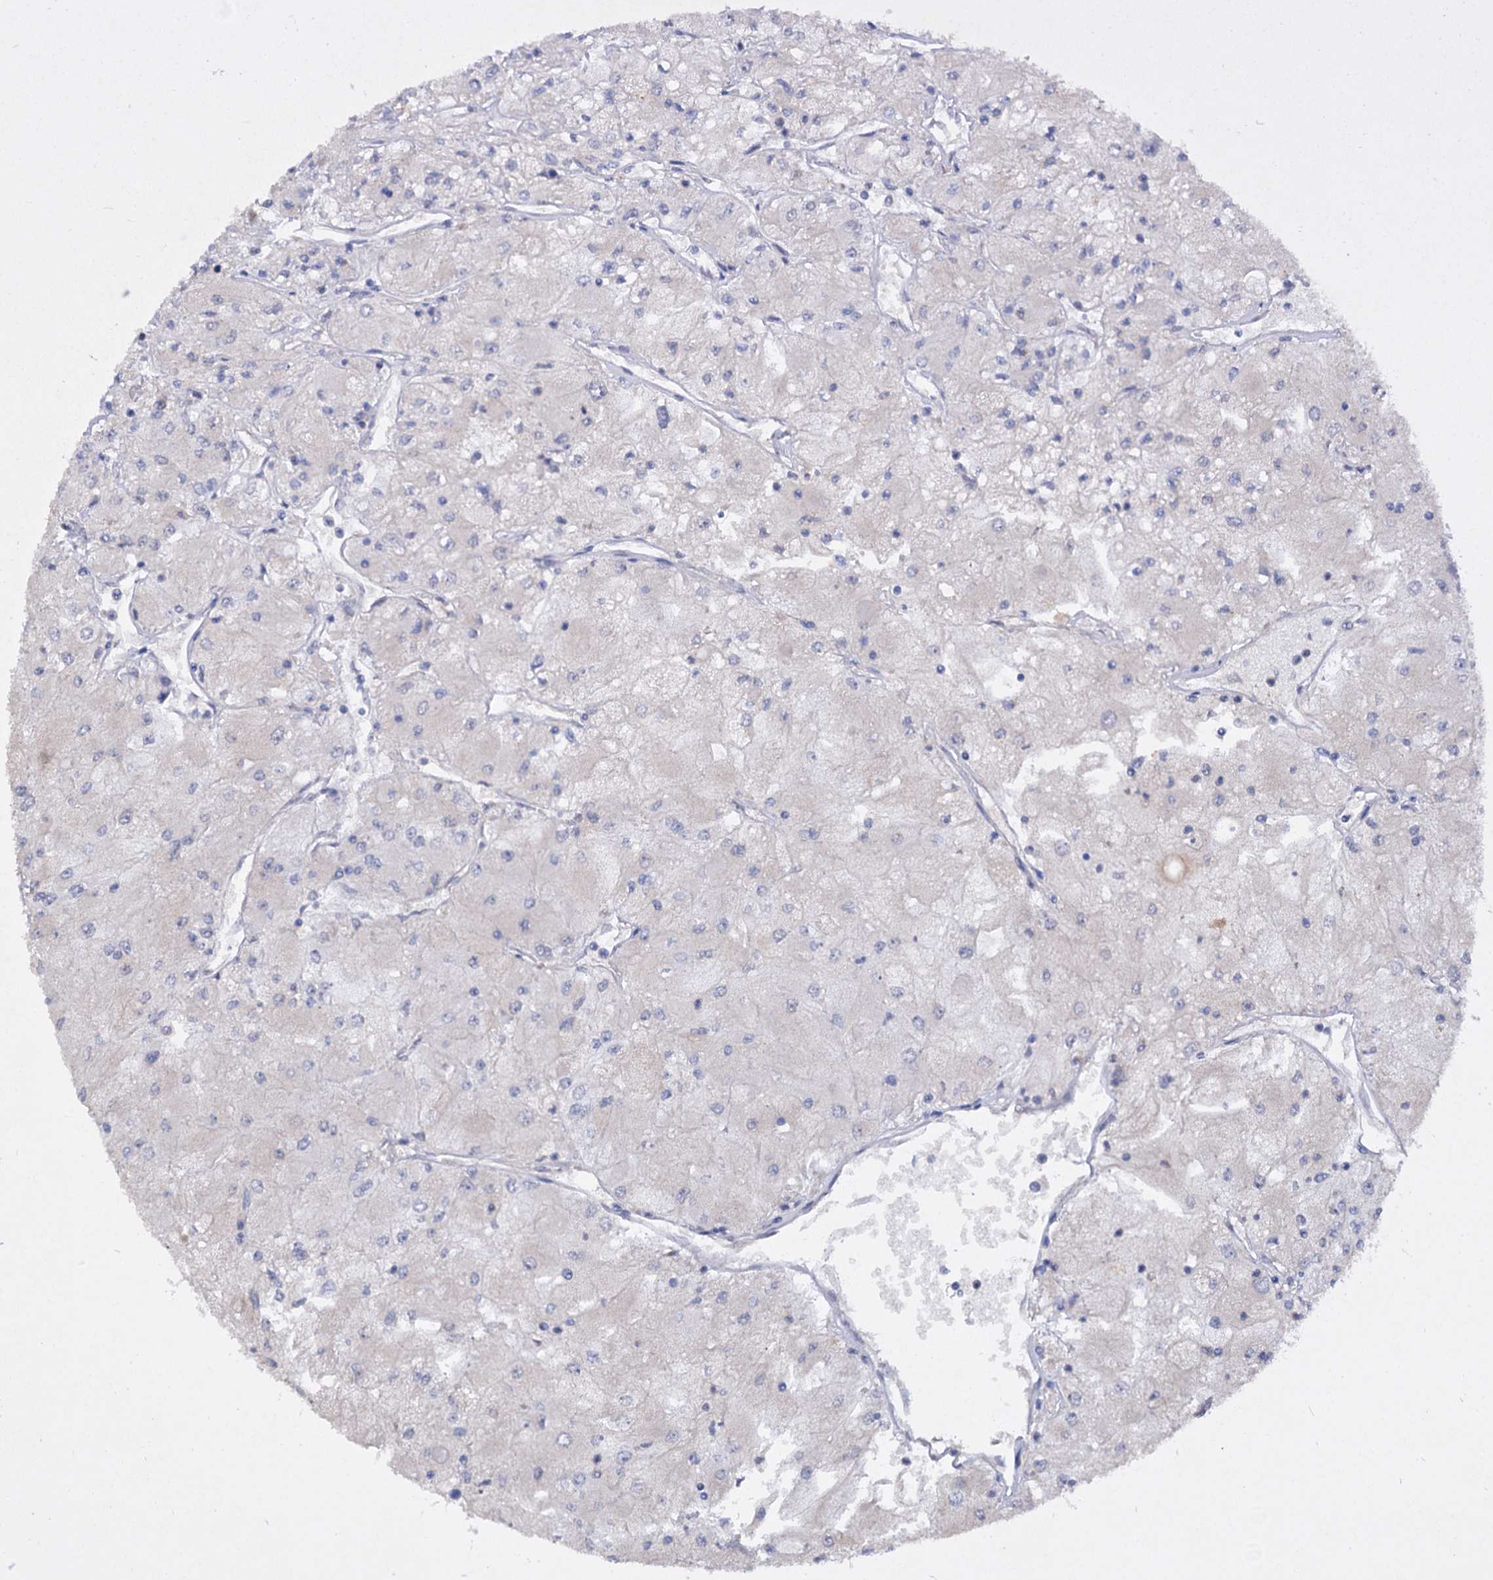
{"staining": {"intensity": "negative", "quantity": "none", "location": "none"}, "tissue": "renal cancer", "cell_type": "Tumor cells", "image_type": "cancer", "snomed": [{"axis": "morphology", "description": "Adenocarcinoma, NOS"}, {"axis": "topography", "description": "Kidney"}], "caption": "Tumor cells are negative for protein expression in human renal cancer (adenocarcinoma). (DAB (3,3'-diaminobenzidine) immunohistochemistry, high magnification).", "gene": "ATP4A", "patient": {"sex": "male", "age": 80}}